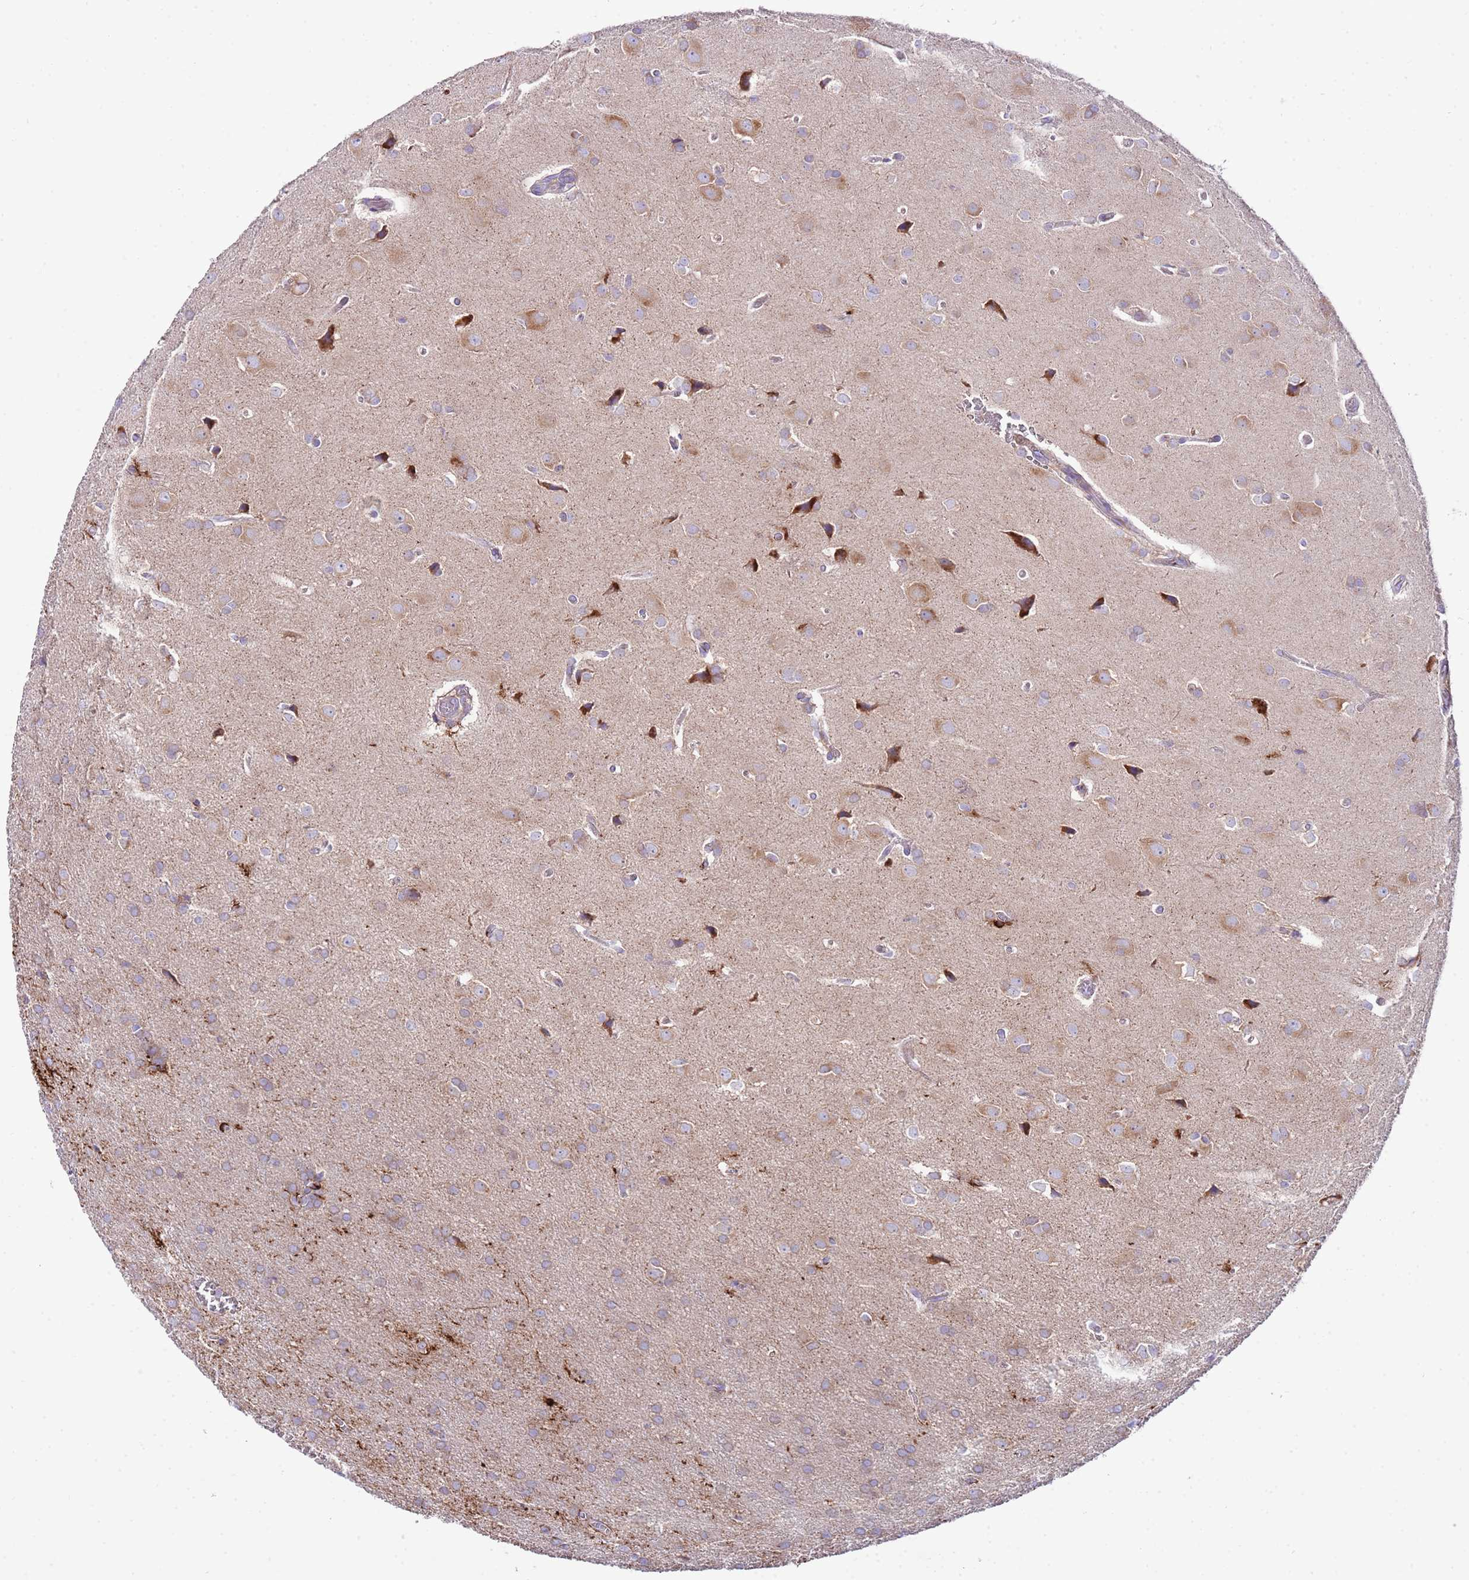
{"staining": {"intensity": "weak", "quantity": ">75%", "location": "cytoplasmic/membranous"}, "tissue": "glioma", "cell_type": "Tumor cells", "image_type": "cancer", "snomed": [{"axis": "morphology", "description": "Glioma, malignant, Low grade"}, {"axis": "topography", "description": "Brain"}], "caption": "Protein expression by IHC displays weak cytoplasmic/membranous staining in approximately >75% of tumor cells in low-grade glioma (malignant). The staining was performed using DAB to visualize the protein expression in brown, while the nuclei were stained in blue with hematoxylin (Magnification: 20x).", "gene": "RPS10", "patient": {"sex": "female", "age": 32}}